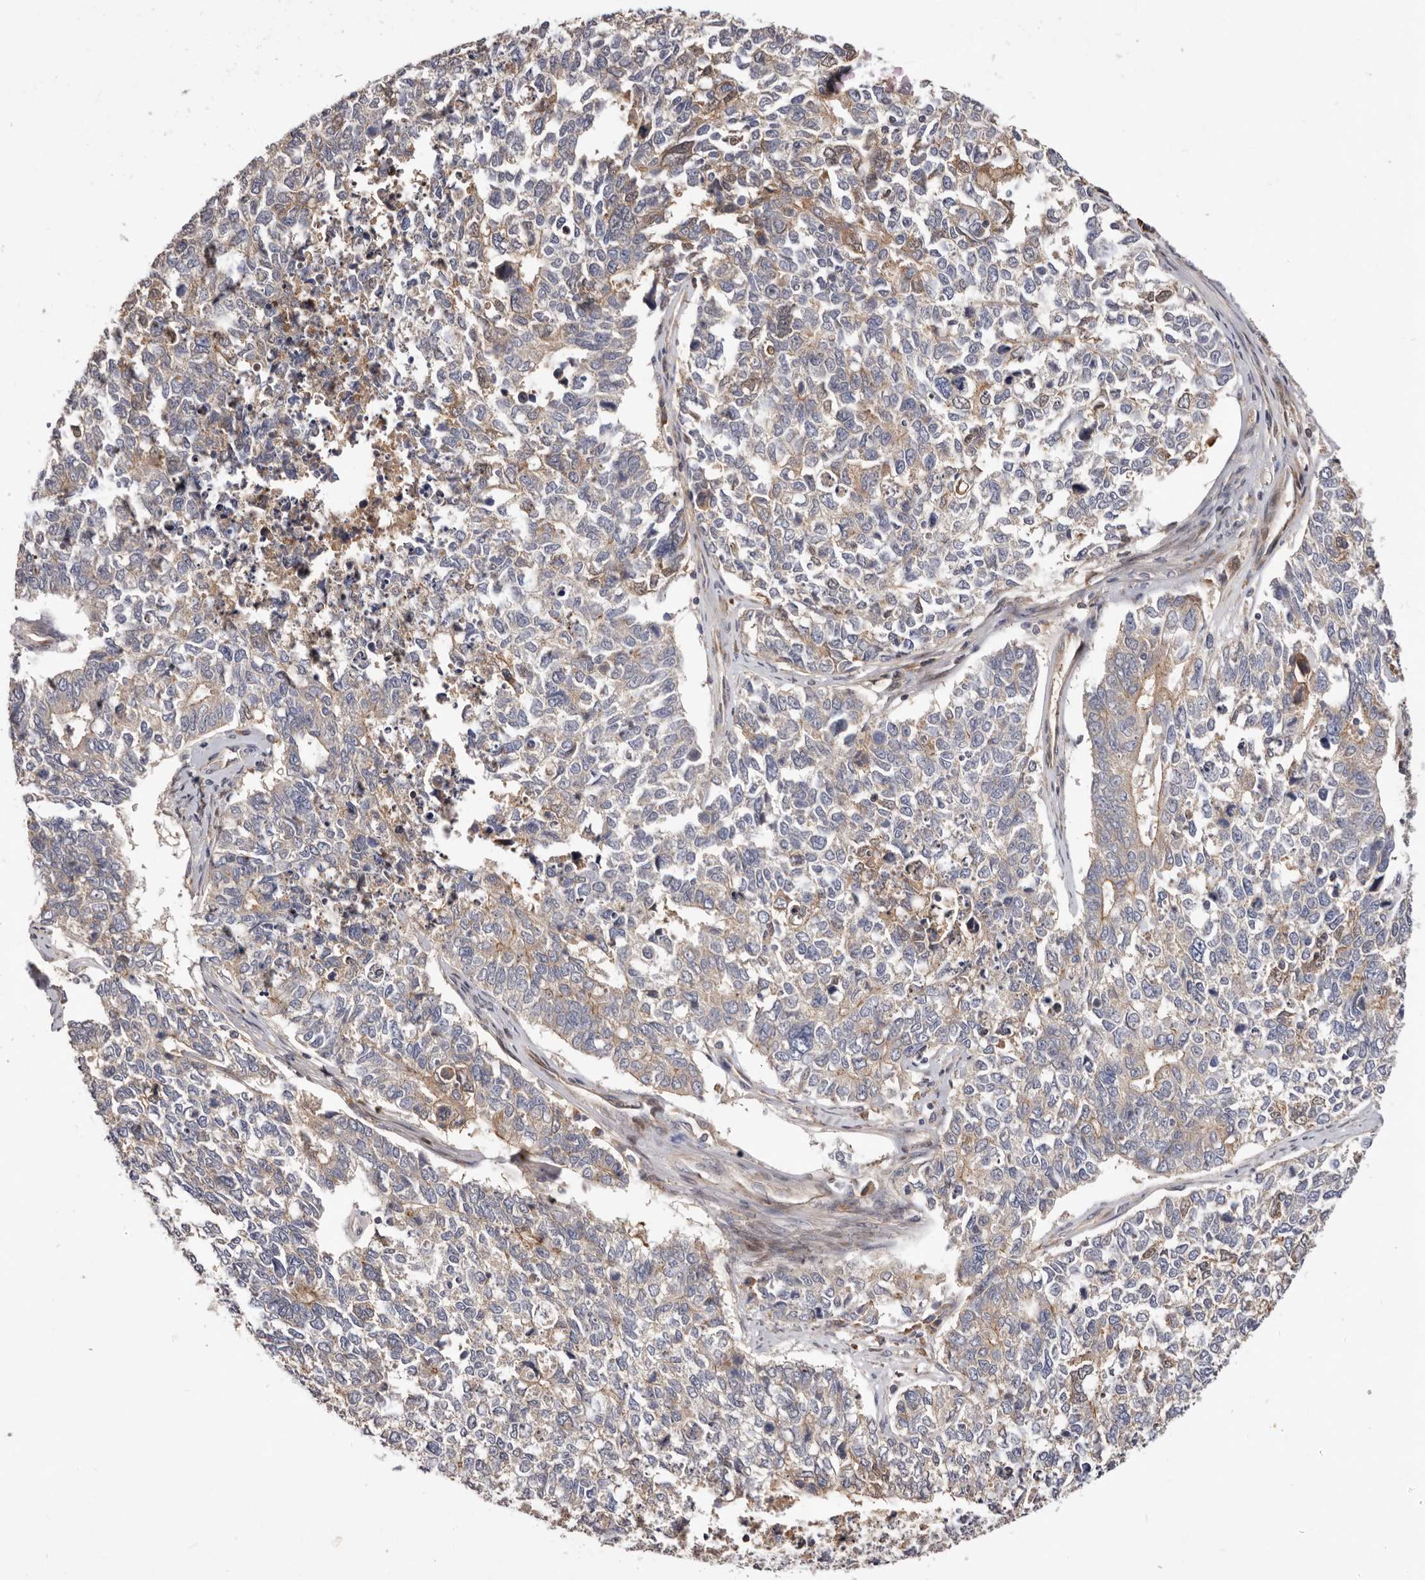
{"staining": {"intensity": "weak", "quantity": "<25%", "location": "cytoplasmic/membranous"}, "tissue": "cervical cancer", "cell_type": "Tumor cells", "image_type": "cancer", "snomed": [{"axis": "morphology", "description": "Squamous cell carcinoma, NOS"}, {"axis": "topography", "description": "Cervix"}], "caption": "Immunohistochemical staining of human cervical cancer (squamous cell carcinoma) exhibits no significant staining in tumor cells.", "gene": "DOP1A", "patient": {"sex": "female", "age": 63}}